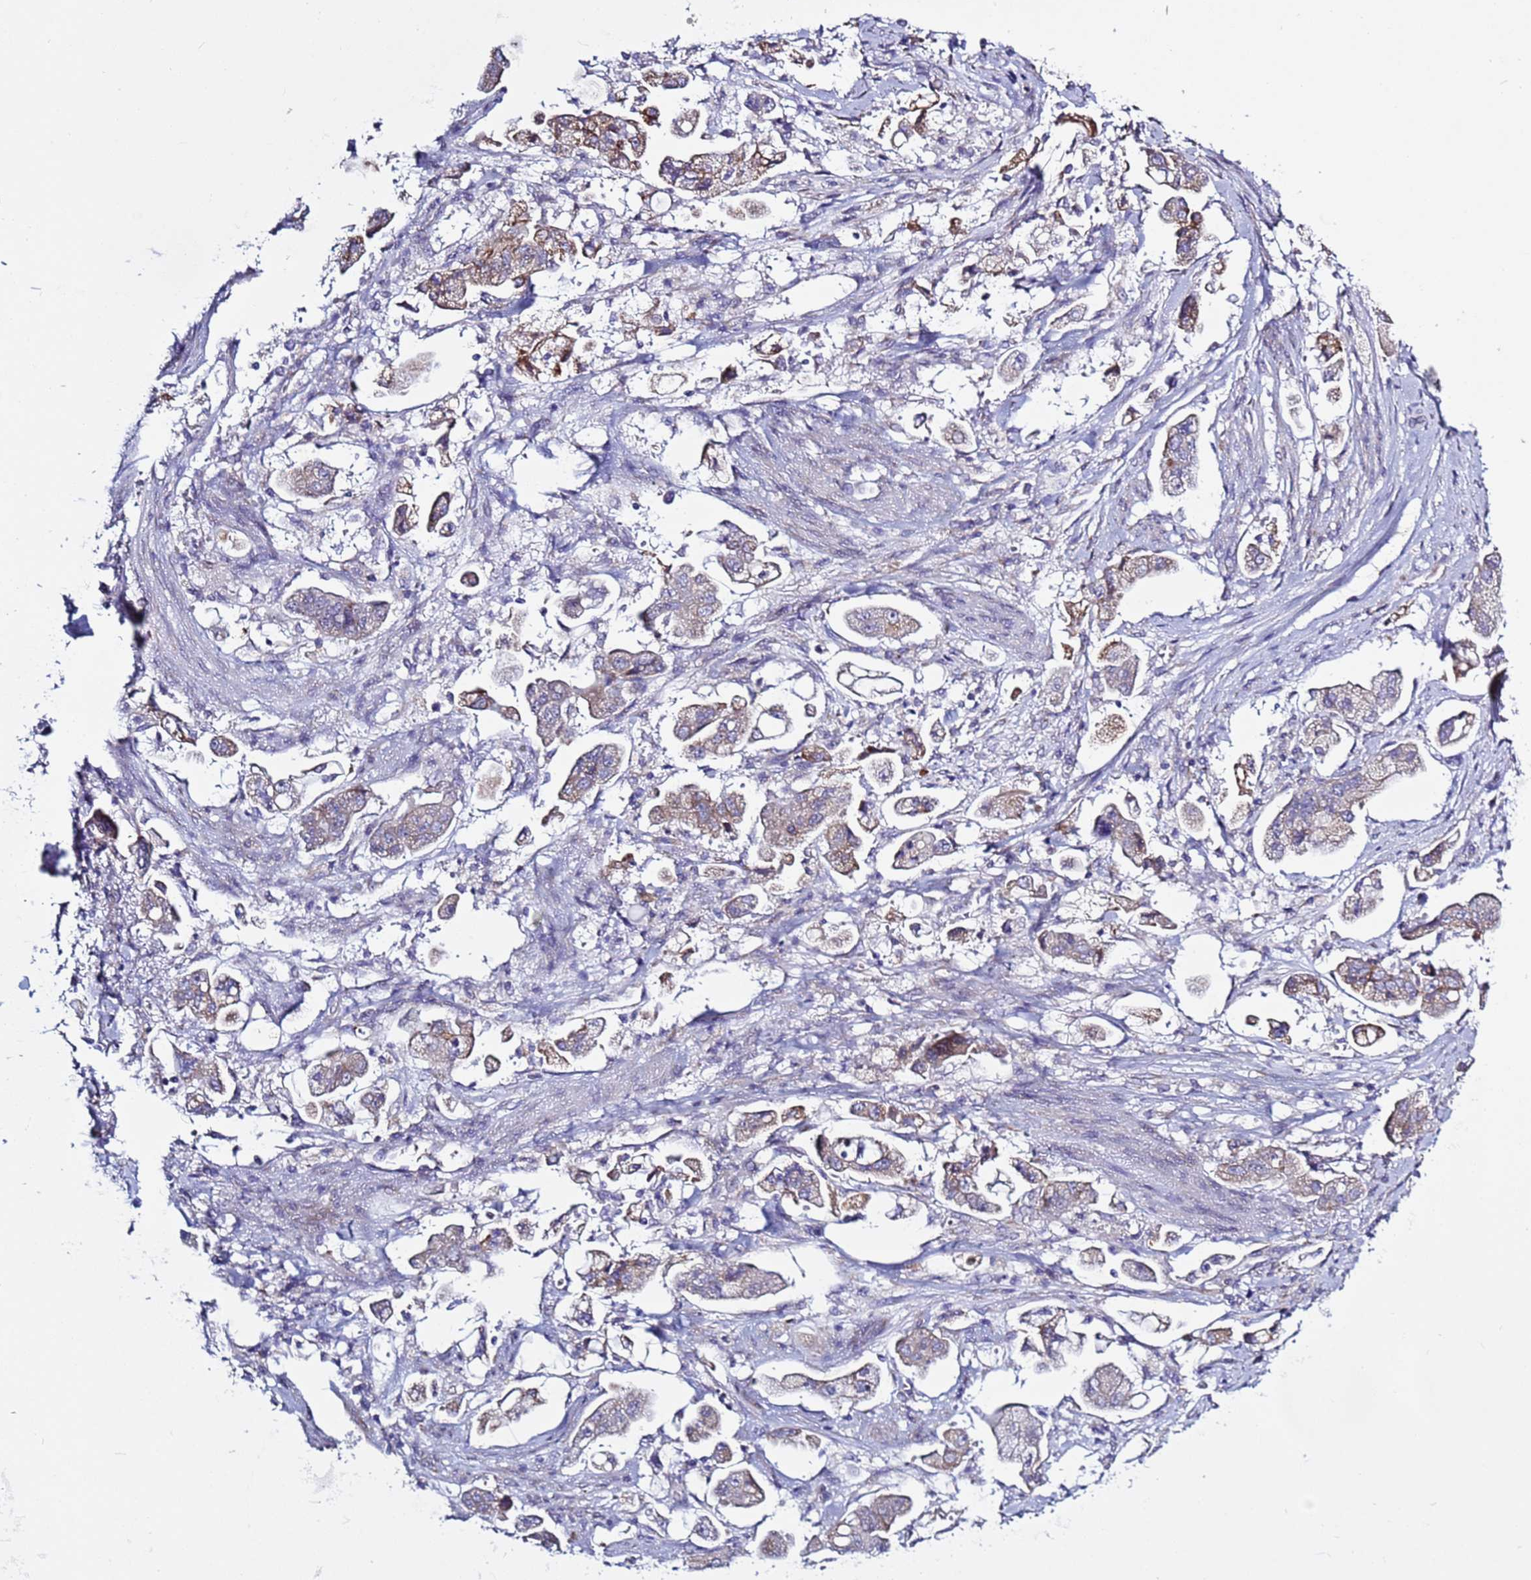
{"staining": {"intensity": "weak", "quantity": "25%-75%", "location": "cytoplasmic/membranous"}, "tissue": "stomach cancer", "cell_type": "Tumor cells", "image_type": "cancer", "snomed": [{"axis": "morphology", "description": "Adenocarcinoma, NOS"}, {"axis": "topography", "description": "Stomach"}], "caption": "There is low levels of weak cytoplasmic/membranous expression in tumor cells of stomach adenocarcinoma, as demonstrated by immunohistochemical staining (brown color).", "gene": "ABHD17B", "patient": {"sex": "male", "age": 62}}